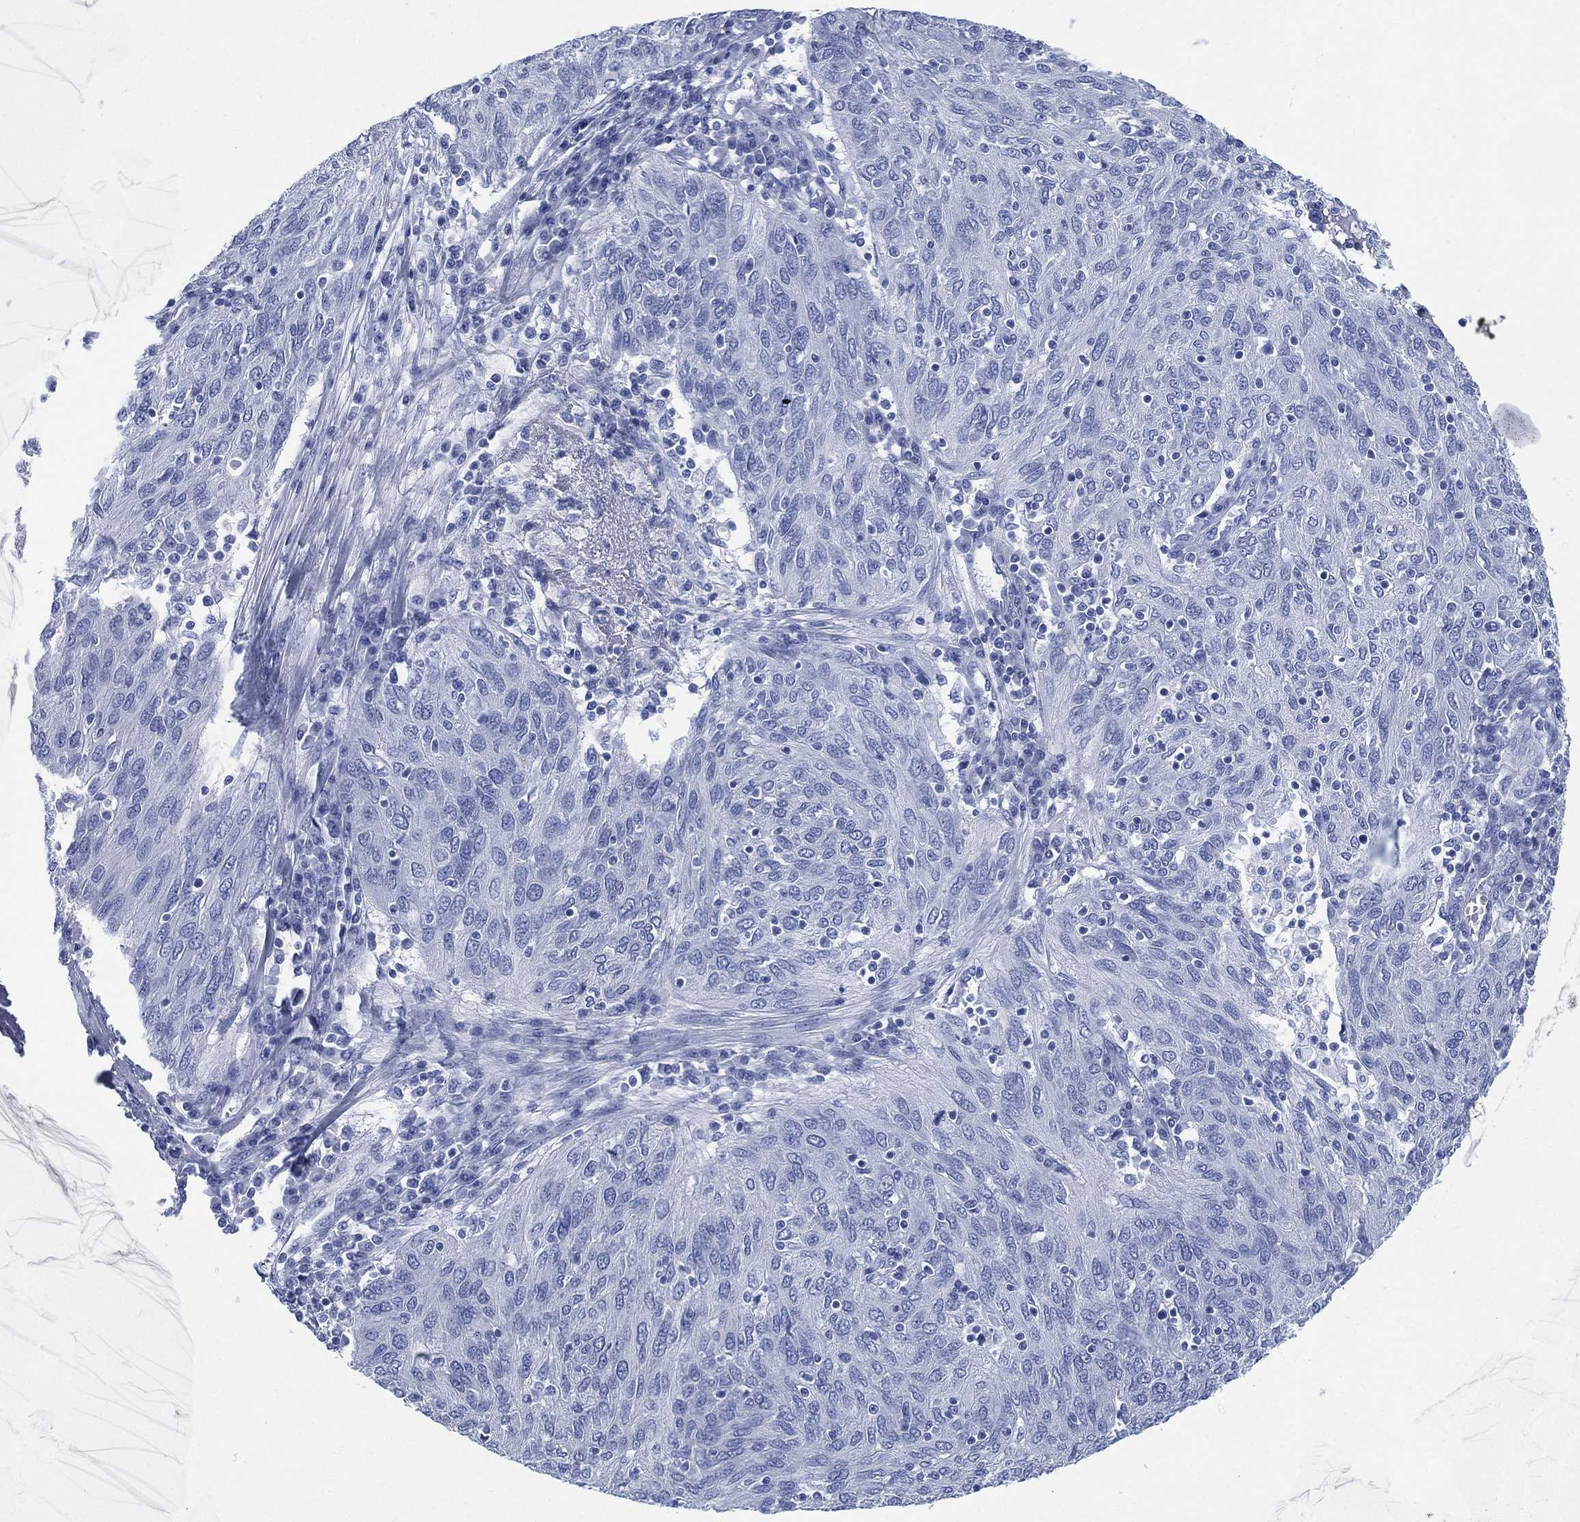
{"staining": {"intensity": "negative", "quantity": "none", "location": "none"}, "tissue": "ovarian cancer", "cell_type": "Tumor cells", "image_type": "cancer", "snomed": [{"axis": "morphology", "description": "Carcinoma, endometroid"}, {"axis": "topography", "description": "Ovary"}], "caption": "IHC of human ovarian cancer (endometroid carcinoma) exhibits no positivity in tumor cells.", "gene": "SIGLECL1", "patient": {"sex": "female", "age": 50}}